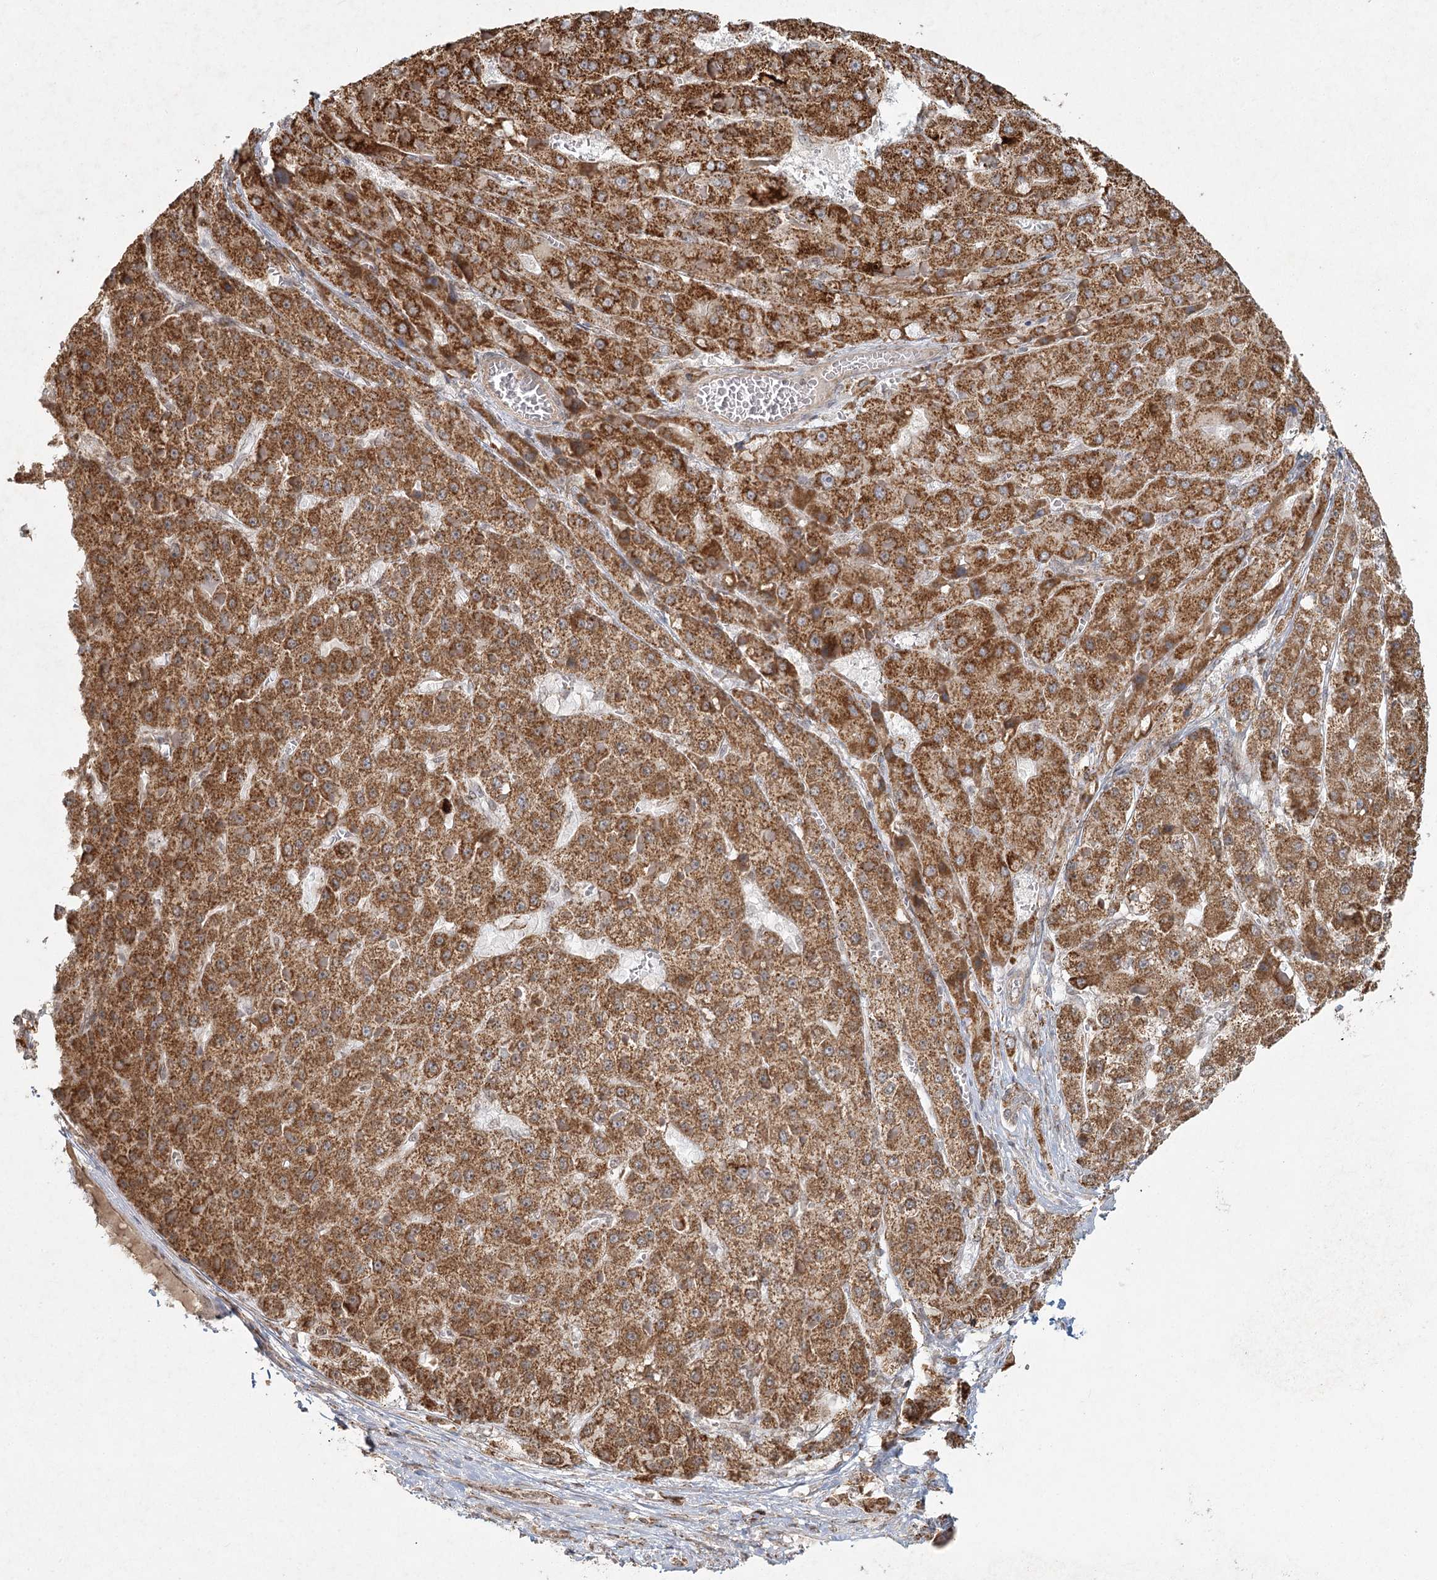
{"staining": {"intensity": "strong", "quantity": ">75%", "location": "cytoplasmic/membranous"}, "tissue": "liver cancer", "cell_type": "Tumor cells", "image_type": "cancer", "snomed": [{"axis": "morphology", "description": "Carcinoma, Hepatocellular, NOS"}, {"axis": "topography", "description": "Liver"}], "caption": "Liver cancer was stained to show a protein in brown. There is high levels of strong cytoplasmic/membranous positivity in about >75% of tumor cells.", "gene": "LACTB", "patient": {"sex": "female", "age": 73}}